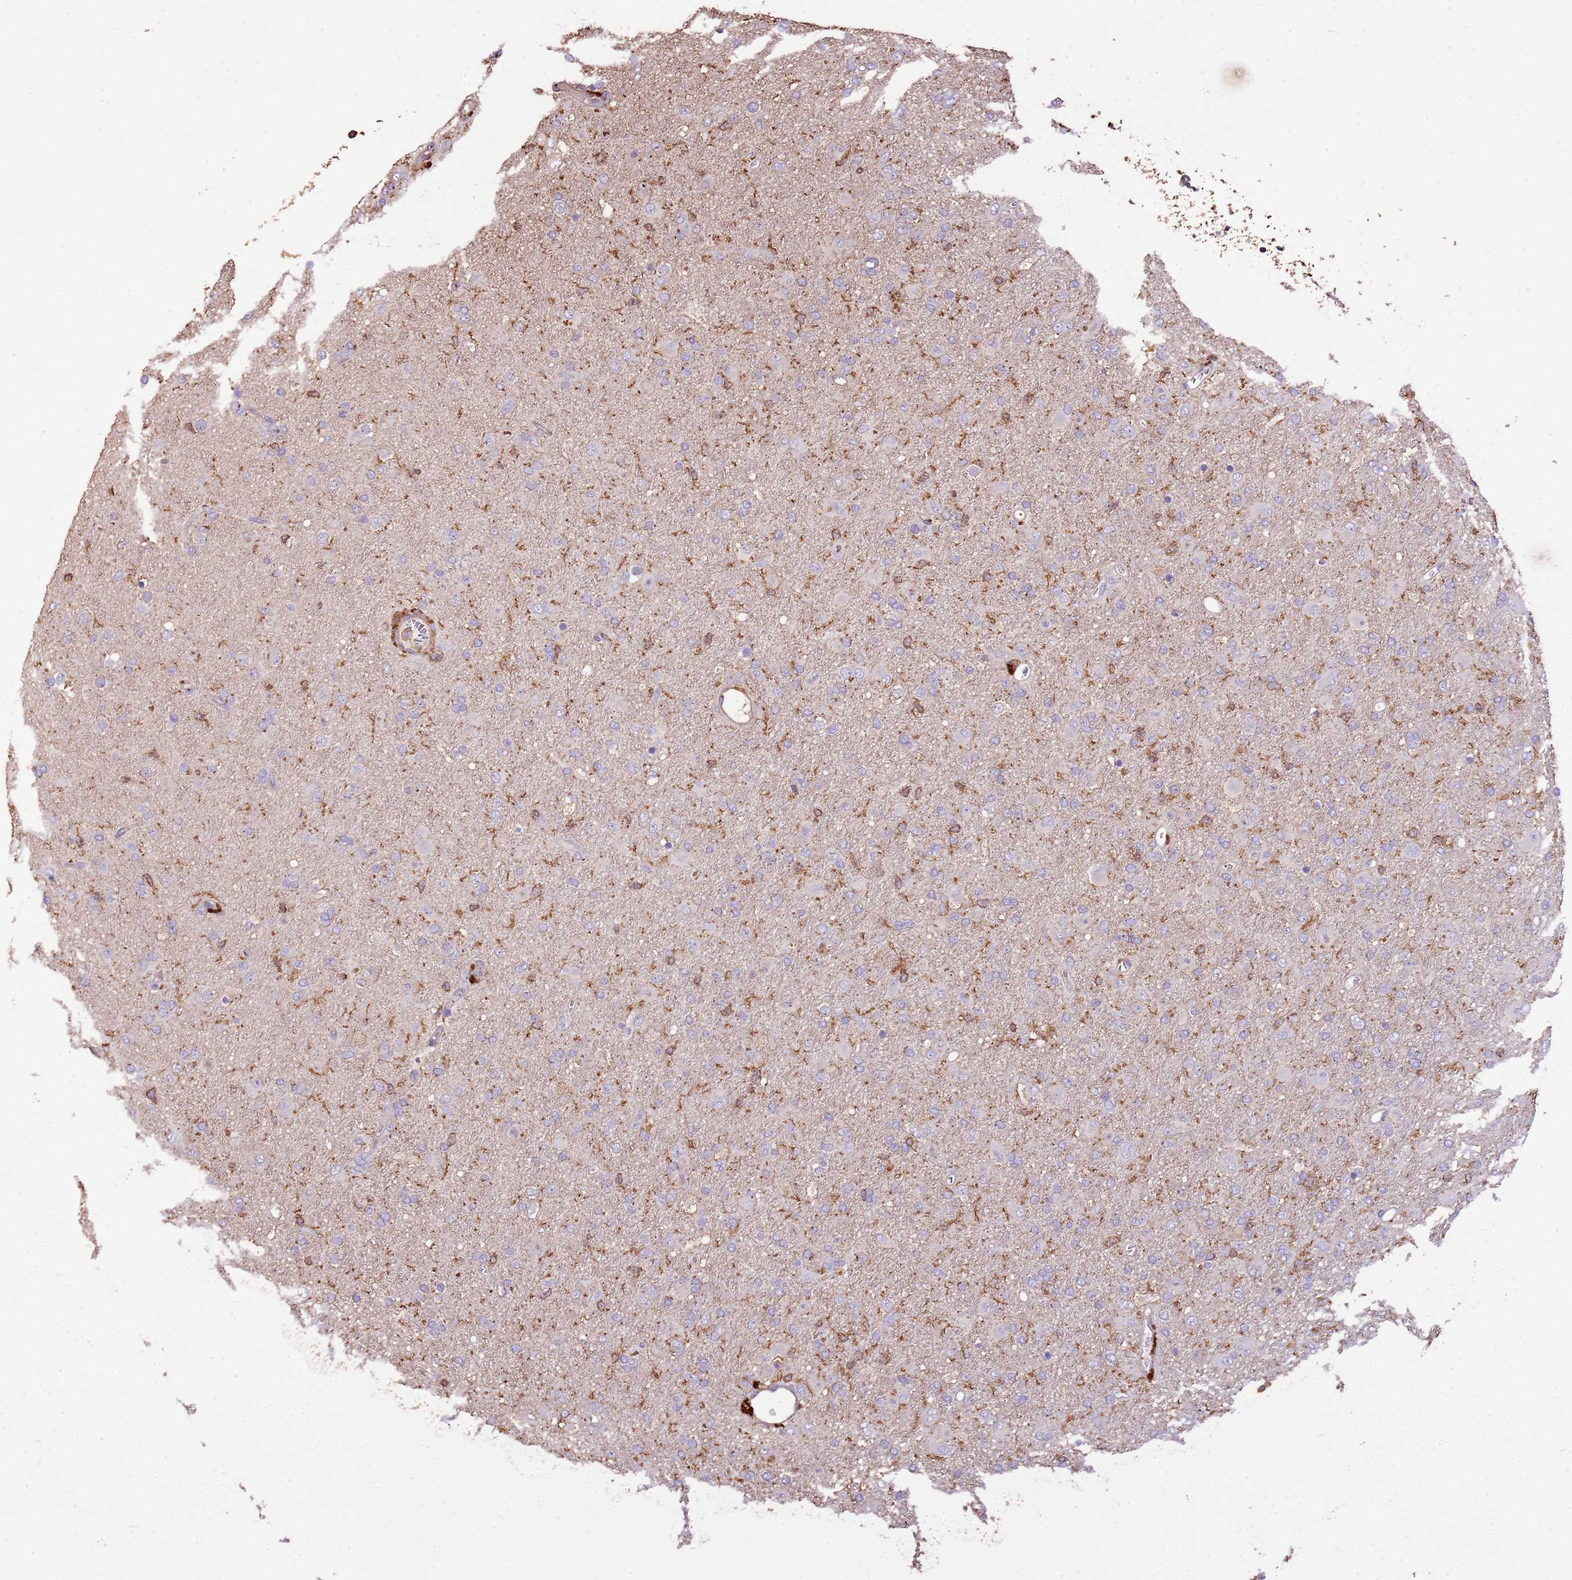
{"staining": {"intensity": "negative", "quantity": "none", "location": "none"}, "tissue": "glioma", "cell_type": "Tumor cells", "image_type": "cancer", "snomed": [{"axis": "morphology", "description": "Glioma, malignant, Low grade"}, {"axis": "topography", "description": "Brain"}], "caption": "This micrograph is of glioma stained with IHC to label a protein in brown with the nuclei are counter-stained blue. There is no positivity in tumor cells.", "gene": "ARL10", "patient": {"sex": "male", "age": 65}}